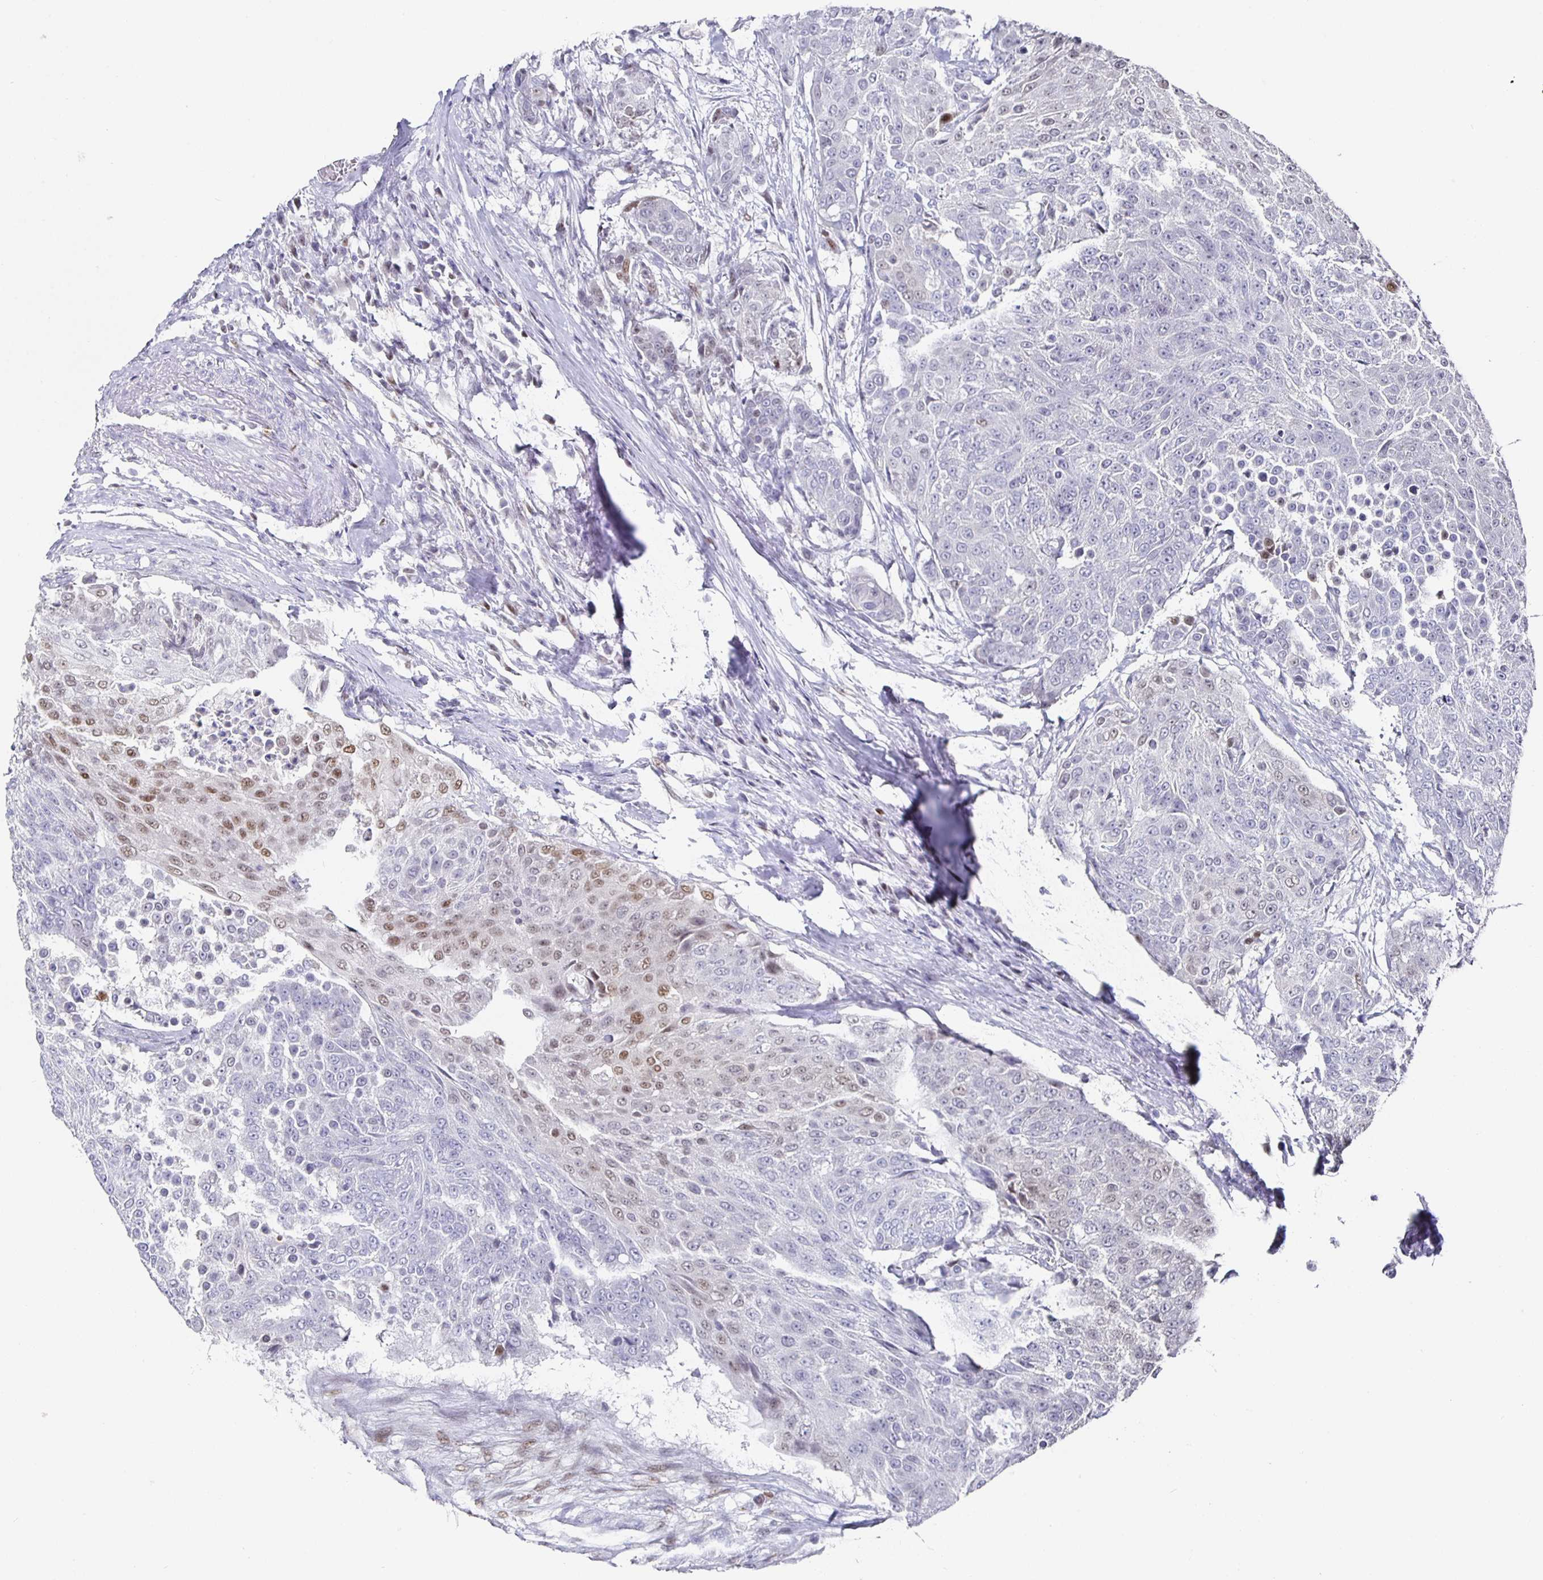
{"staining": {"intensity": "moderate", "quantity": "<25%", "location": "nuclear"}, "tissue": "urothelial cancer", "cell_type": "Tumor cells", "image_type": "cancer", "snomed": [{"axis": "morphology", "description": "Urothelial carcinoma, High grade"}, {"axis": "topography", "description": "Urinary bladder"}], "caption": "Tumor cells exhibit low levels of moderate nuclear positivity in approximately <25% of cells in urothelial cancer.", "gene": "RUNX2", "patient": {"sex": "female", "age": 63}}